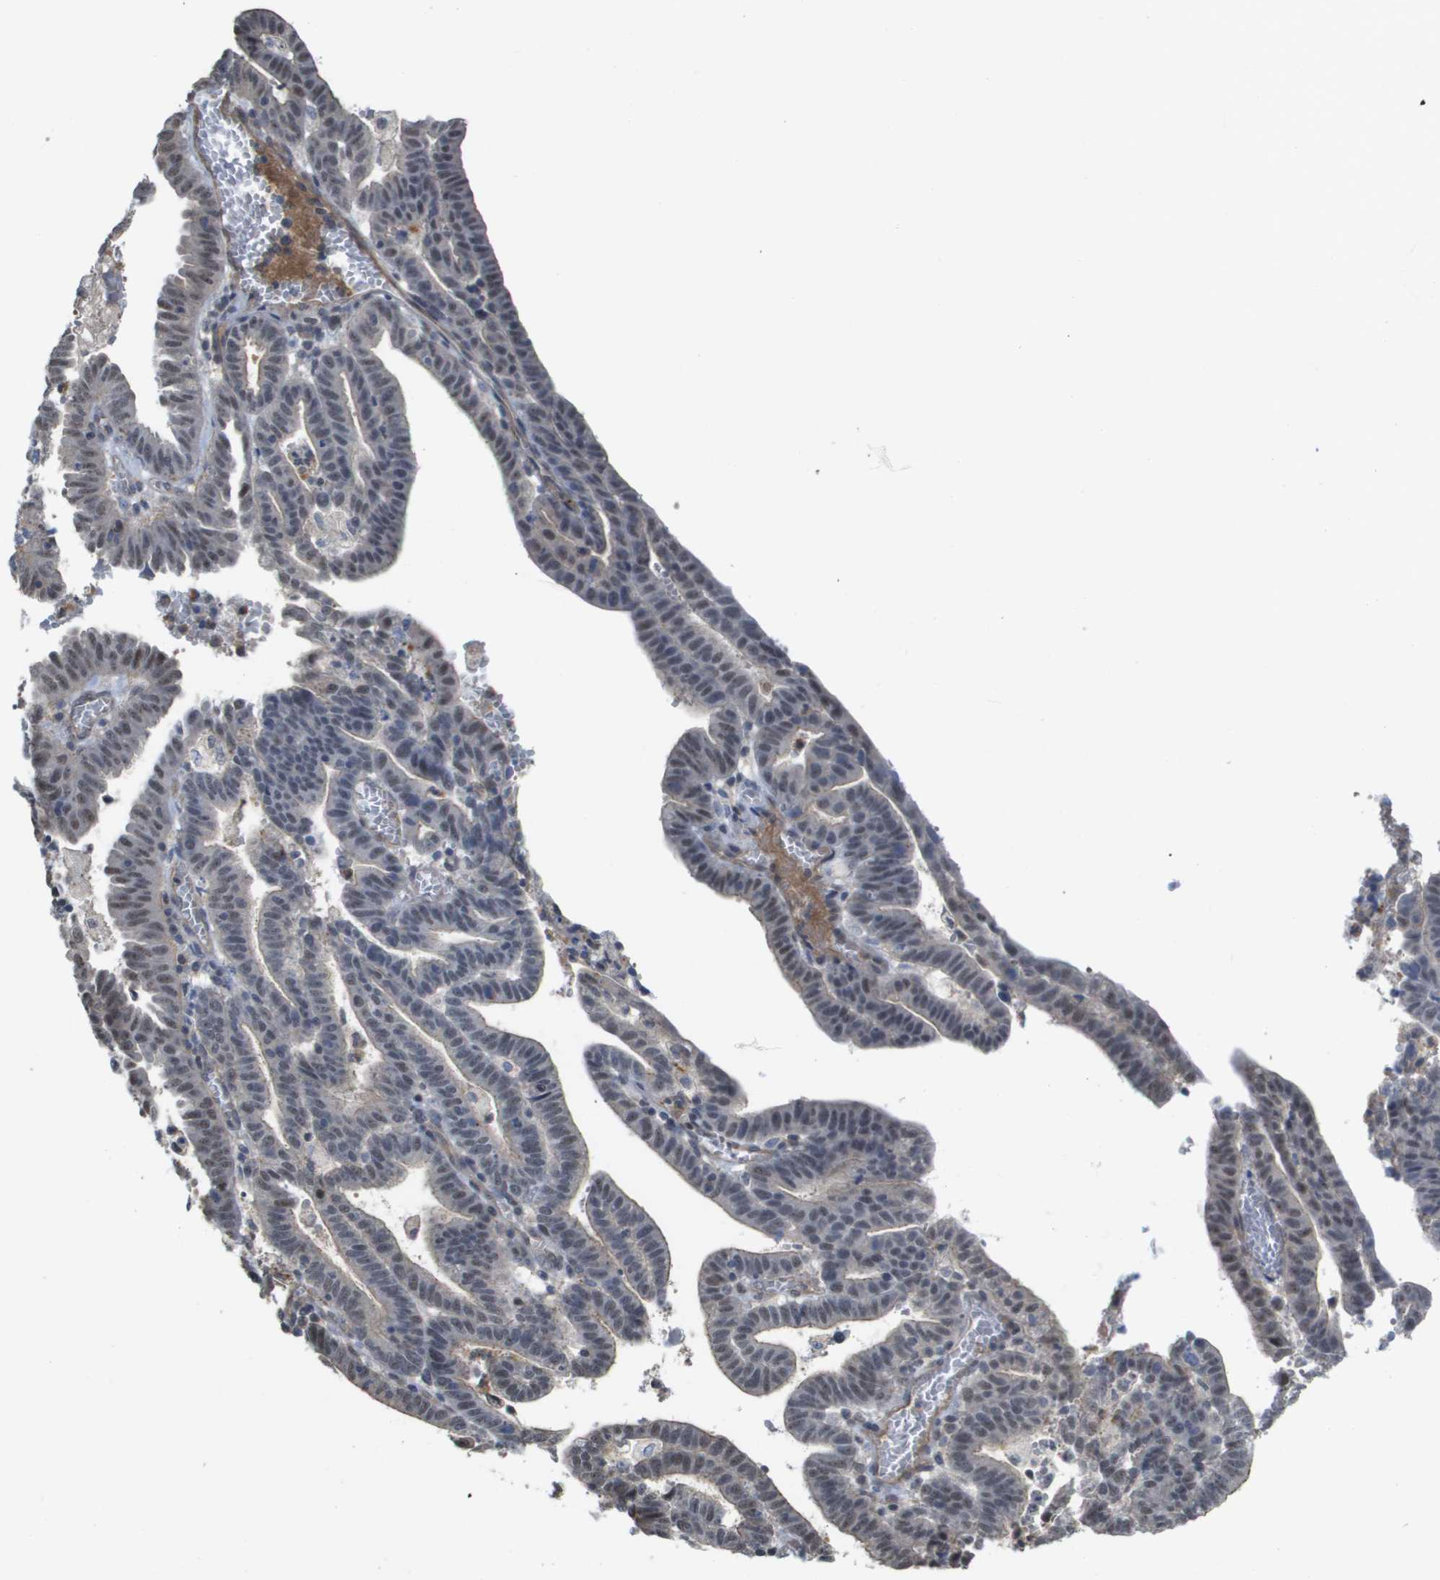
{"staining": {"intensity": "negative", "quantity": "none", "location": "none"}, "tissue": "endometrial cancer", "cell_type": "Tumor cells", "image_type": "cancer", "snomed": [{"axis": "morphology", "description": "Adenocarcinoma, NOS"}, {"axis": "topography", "description": "Uterus"}], "caption": "Tumor cells are negative for brown protein staining in adenocarcinoma (endometrial).", "gene": "RNF112", "patient": {"sex": "female", "age": 83}}